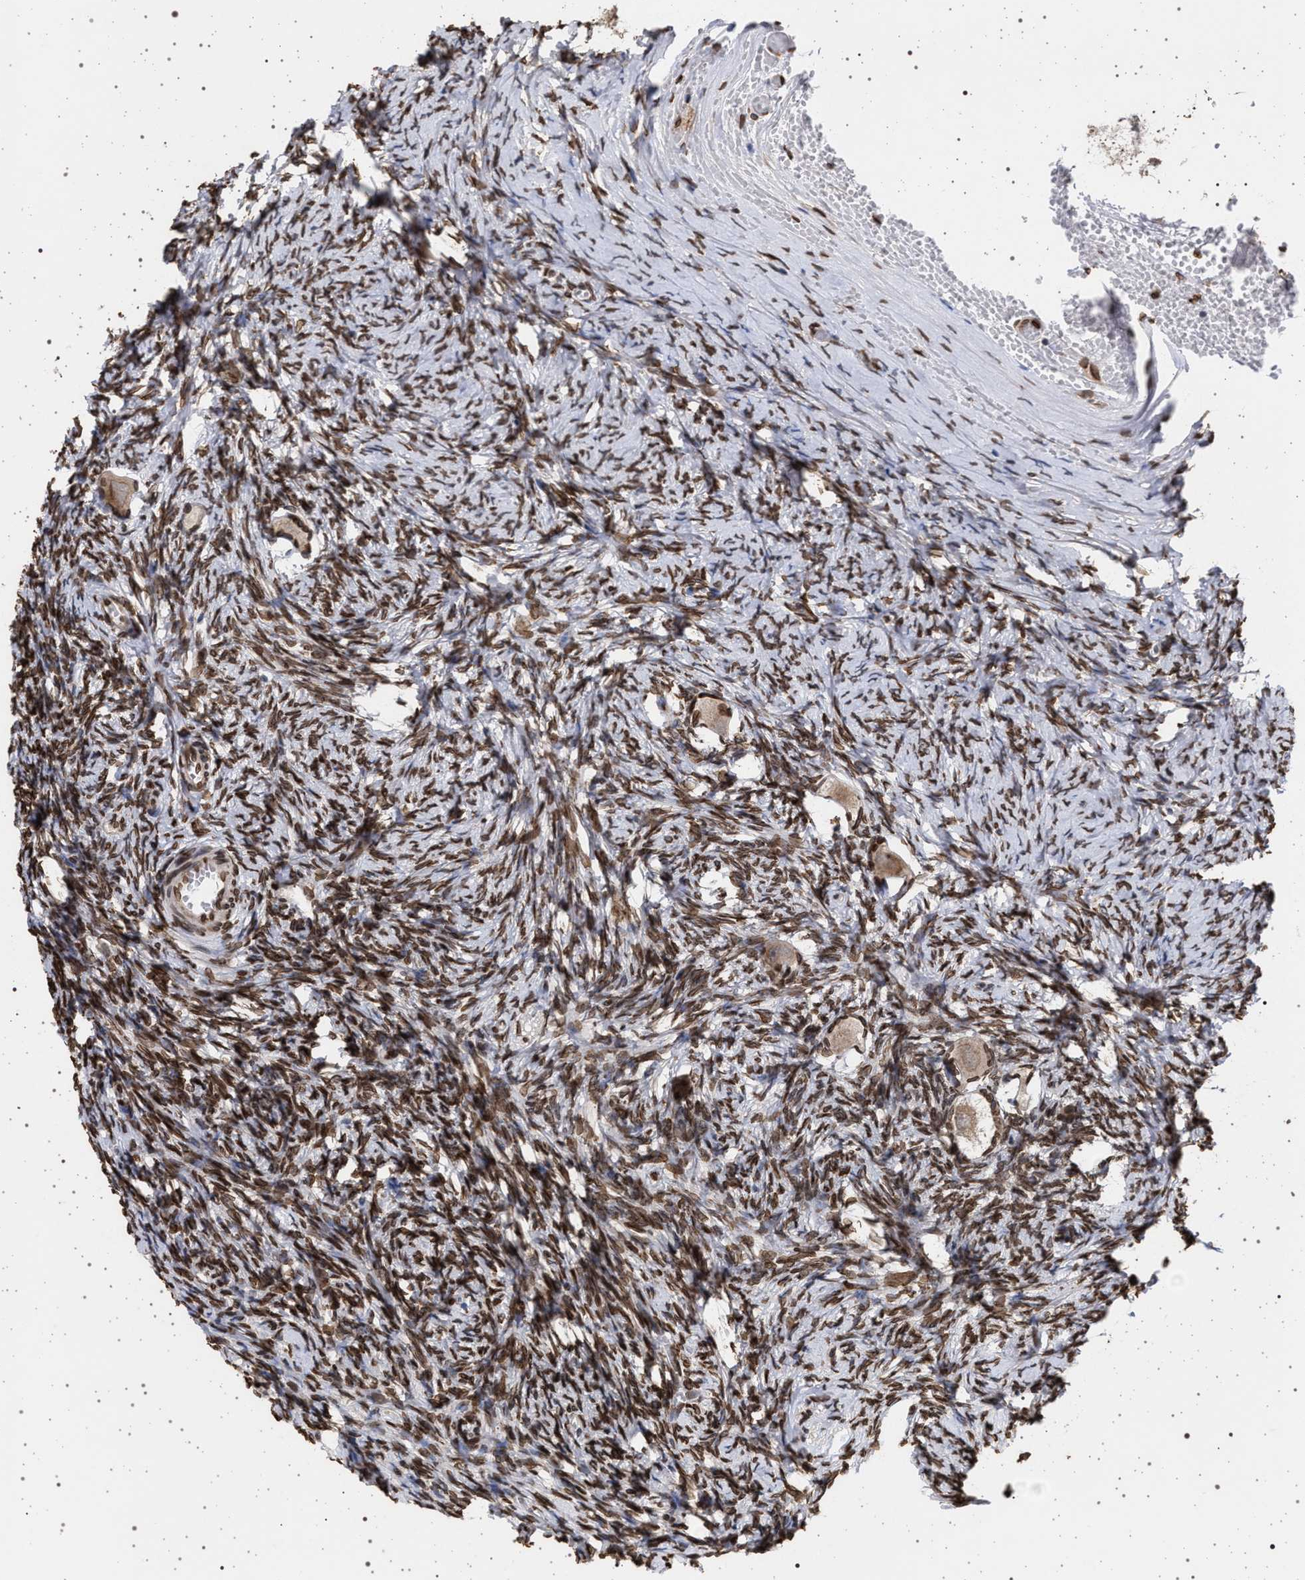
{"staining": {"intensity": "moderate", "quantity": ">75%", "location": "cytoplasmic/membranous,nuclear"}, "tissue": "ovary", "cell_type": "Follicle cells", "image_type": "normal", "snomed": [{"axis": "morphology", "description": "Normal tissue, NOS"}, {"axis": "topography", "description": "Ovary"}], "caption": "High-magnification brightfield microscopy of benign ovary stained with DAB (brown) and counterstained with hematoxylin (blue). follicle cells exhibit moderate cytoplasmic/membranous,nuclear positivity is appreciated in approximately>75% of cells.", "gene": "ING2", "patient": {"sex": "female", "age": 27}}